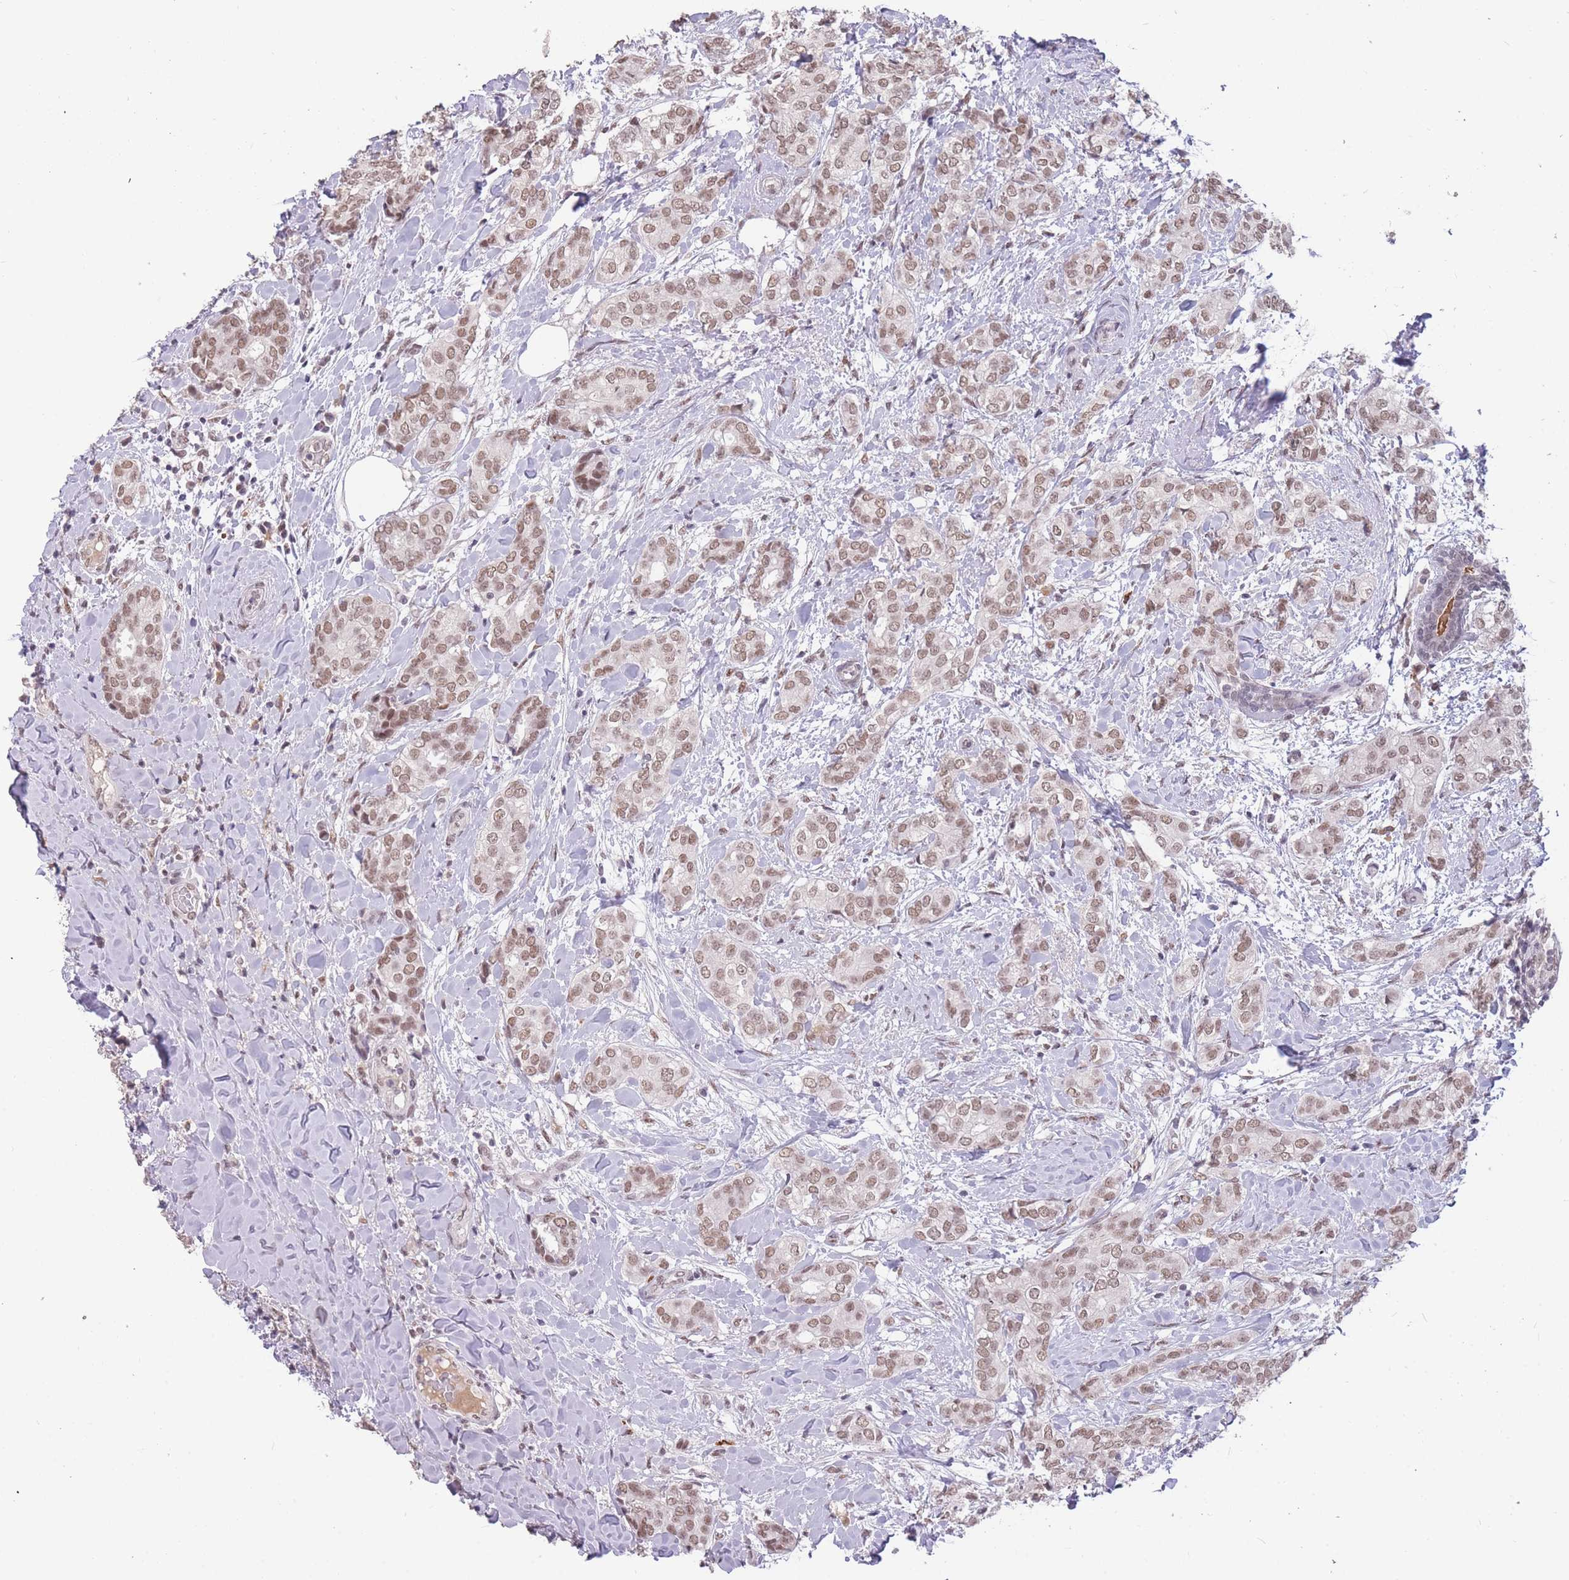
{"staining": {"intensity": "moderate", "quantity": ">75%", "location": "nuclear"}, "tissue": "breast cancer", "cell_type": "Tumor cells", "image_type": "cancer", "snomed": [{"axis": "morphology", "description": "Duct carcinoma"}, {"axis": "topography", "description": "Breast"}], "caption": "Breast cancer stained with IHC demonstrates moderate nuclear staining in about >75% of tumor cells. (Stains: DAB (3,3'-diaminobenzidine) in brown, nuclei in blue, Microscopy: brightfield microscopy at high magnification).", "gene": "HNRNPUL1", "patient": {"sex": "female", "age": 73}}